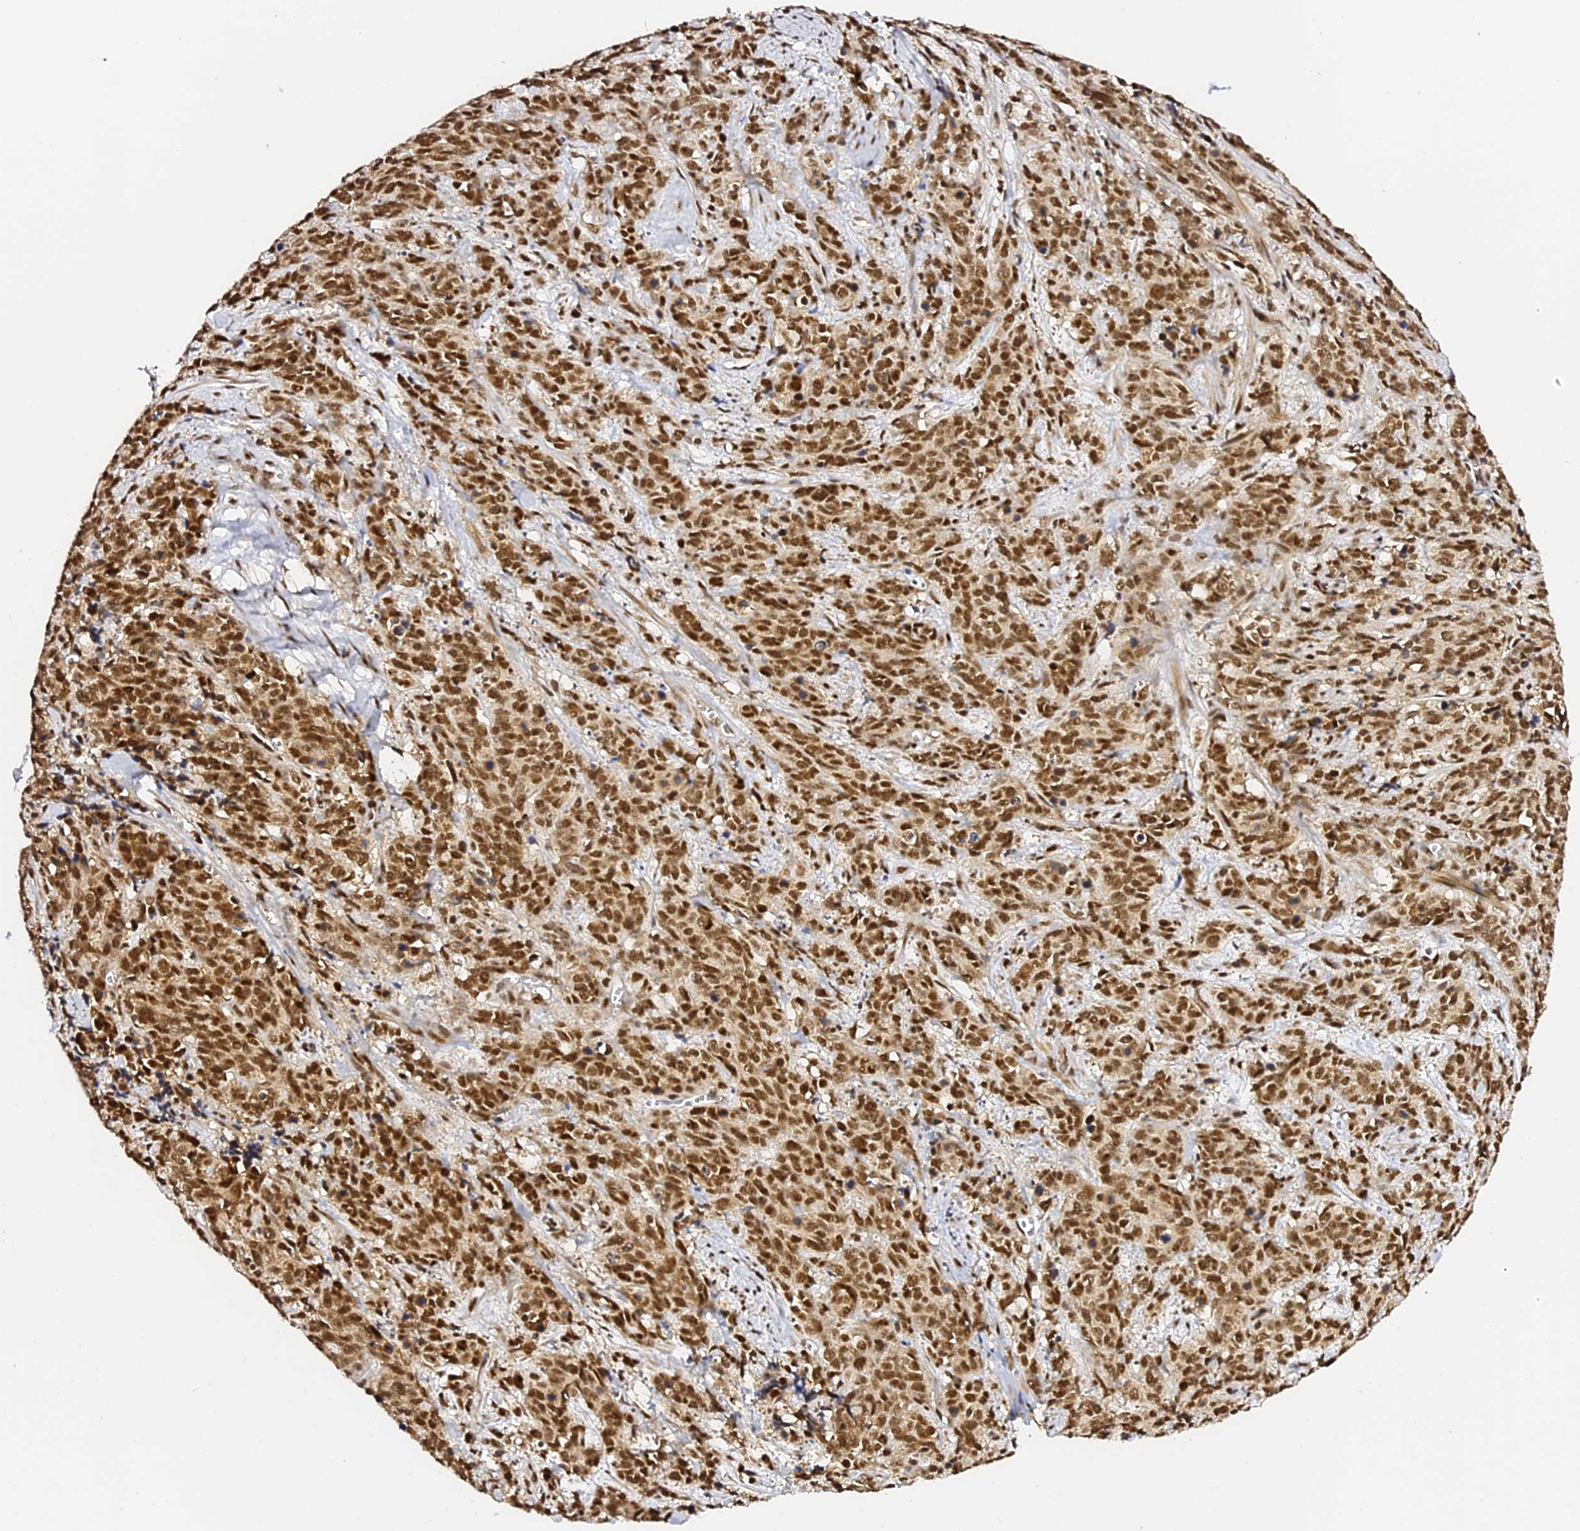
{"staining": {"intensity": "moderate", "quantity": ">75%", "location": "nuclear"}, "tissue": "cervical cancer", "cell_type": "Tumor cells", "image_type": "cancer", "snomed": [{"axis": "morphology", "description": "Squamous cell carcinoma, NOS"}, {"axis": "topography", "description": "Cervix"}], "caption": "Protein expression analysis of squamous cell carcinoma (cervical) displays moderate nuclear expression in approximately >75% of tumor cells. Immunohistochemistry (ihc) stains the protein in brown and the nuclei are stained blue.", "gene": "MCRS1", "patient": {"sex": "female", "age": 60}}